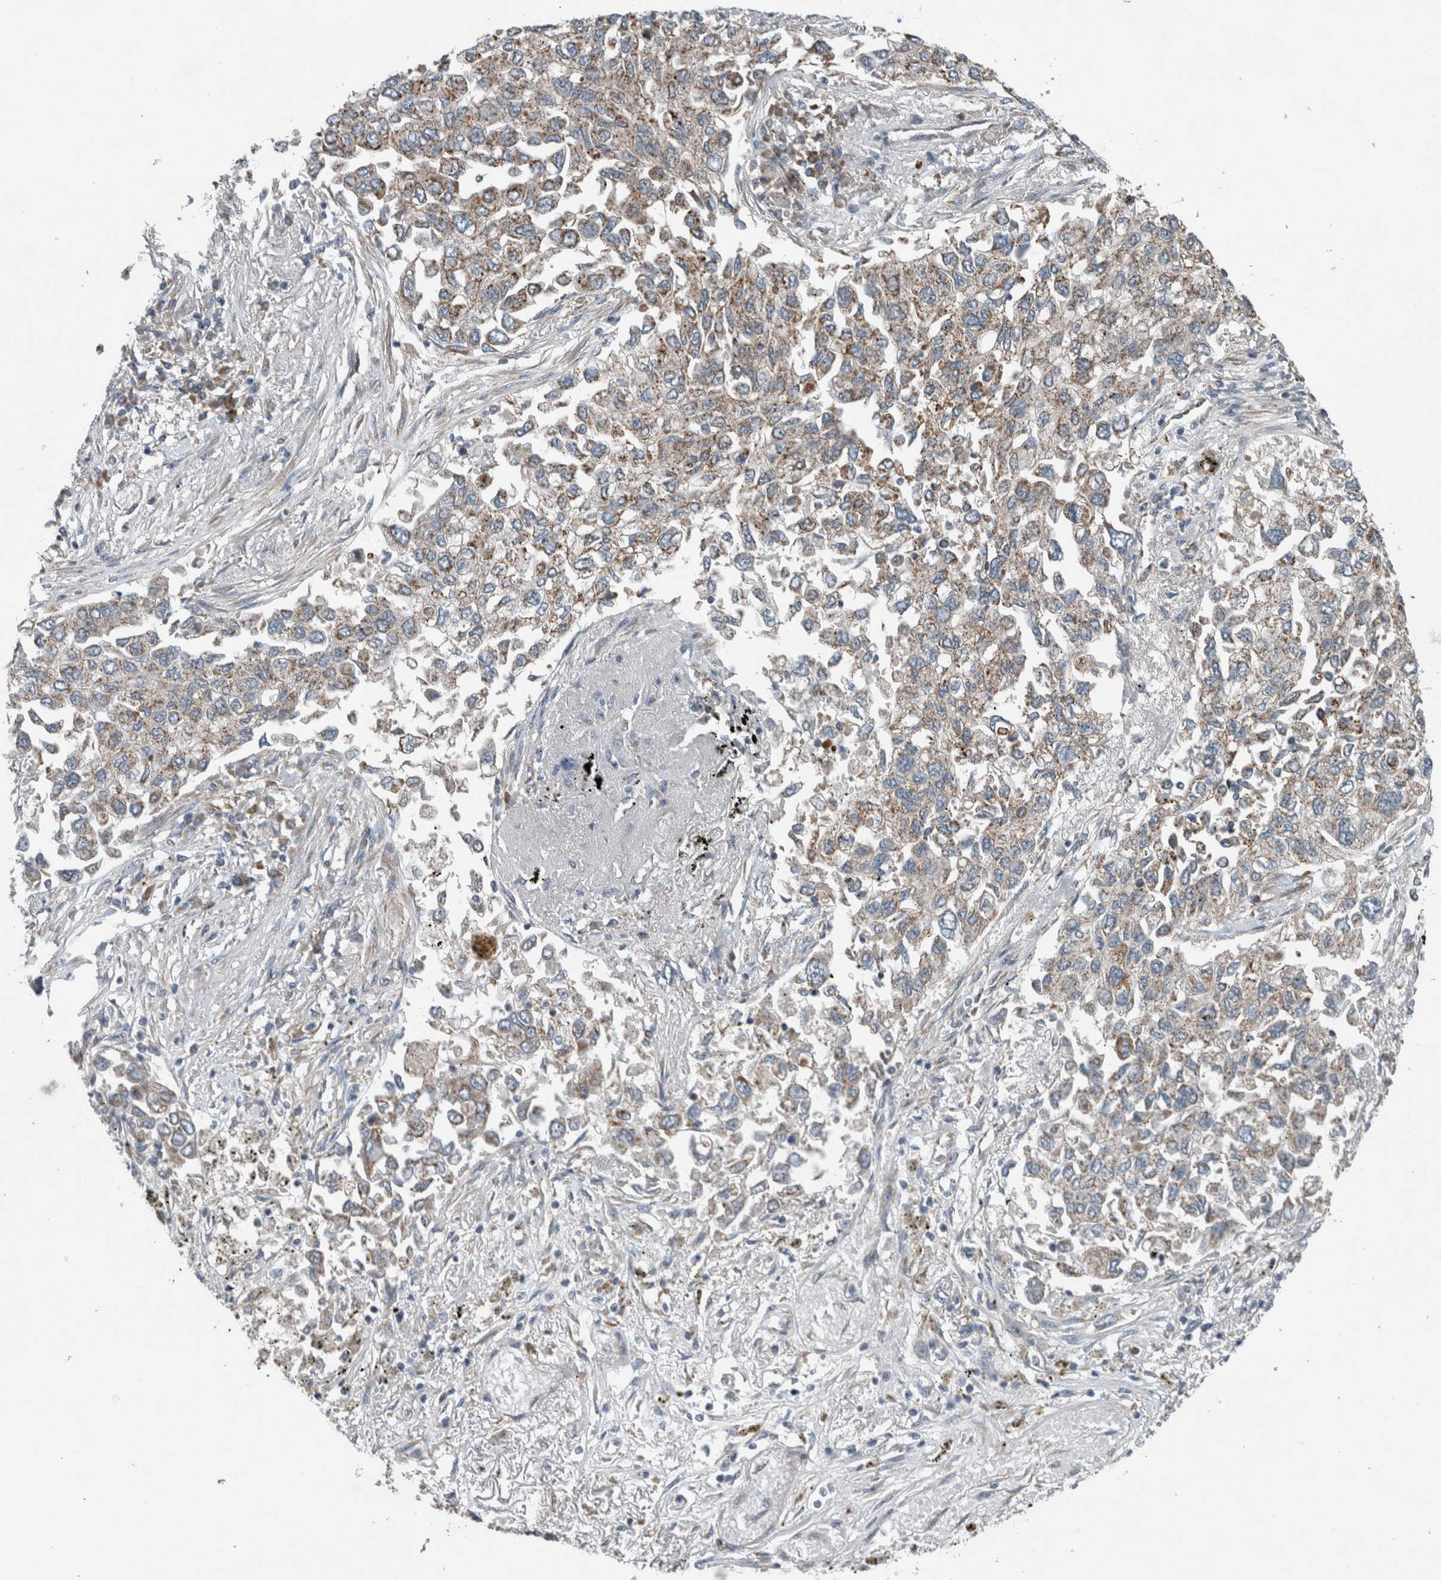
{"staining": {"intensity": "moderate", "quantity": ">75%", "location": "cytoplasmic/membranous"}, "tissue": "lung cancer", "cell_type": "Tumor cells", "image_type": "cancer", "snomed": [{"axis": "morphology", "description": "Inflammation, NOS"}, {"axis": "morphology", "description": "Adenocarcinoma, NOS"}, {"axis": "topography", "description": "Lung"}], "caption": "A medium amount of moderate cytoplasmic/membranous staining is present in about >75% of tumor cells in lung cancer tissue.", "gene": "GBA2", "patient": {"sex": "male", "age": 63}}